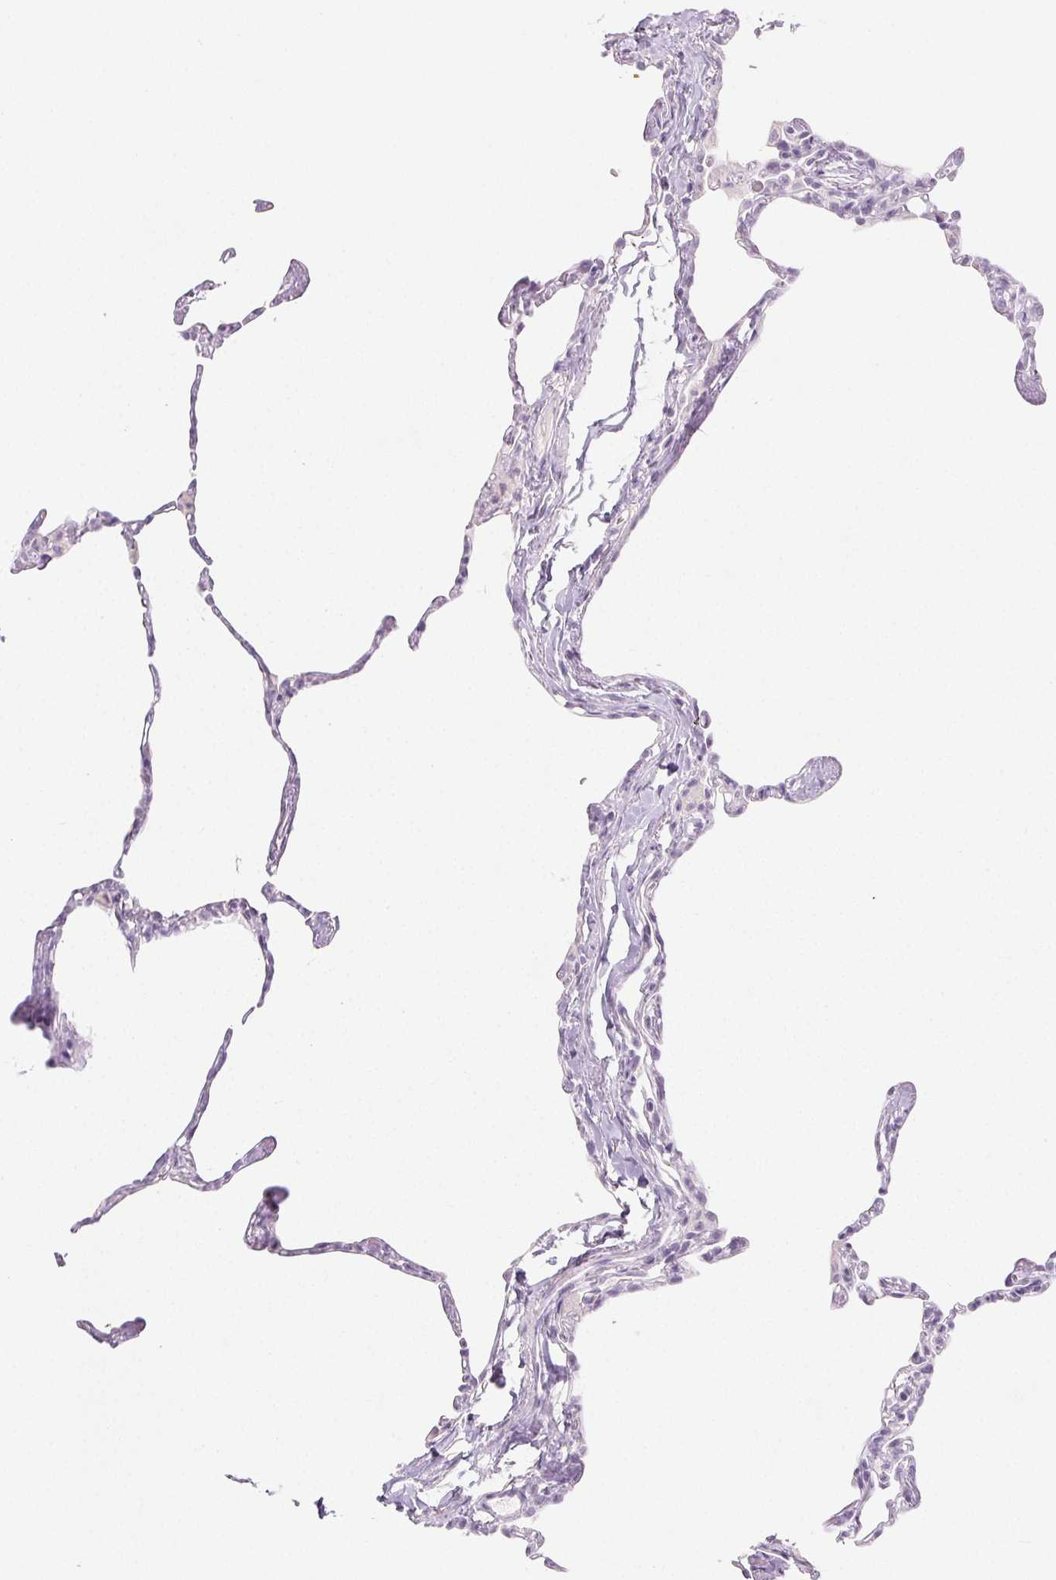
{"staining": {"intensity": "negative", "quantity": "none", "location": "none"}, "tissue": "lung", "cell_type": "Alveolar cells", "image_type": "normal", "snomed": [{"axis": "morphology", "description": "Normal tissue, NOS"}, {"axis": "topography", "description": "Lung"}], "caption": "IHC of normal lung displays no expression in alveolar cells. Brightfield microscopy of IHC stained with DAB (3,3'-diaminobenzidine) (brown) and hematoxylin (blue), captured at high magnification.", "gene": "PI3", "patient": {"sex": "male", "age": 65}}